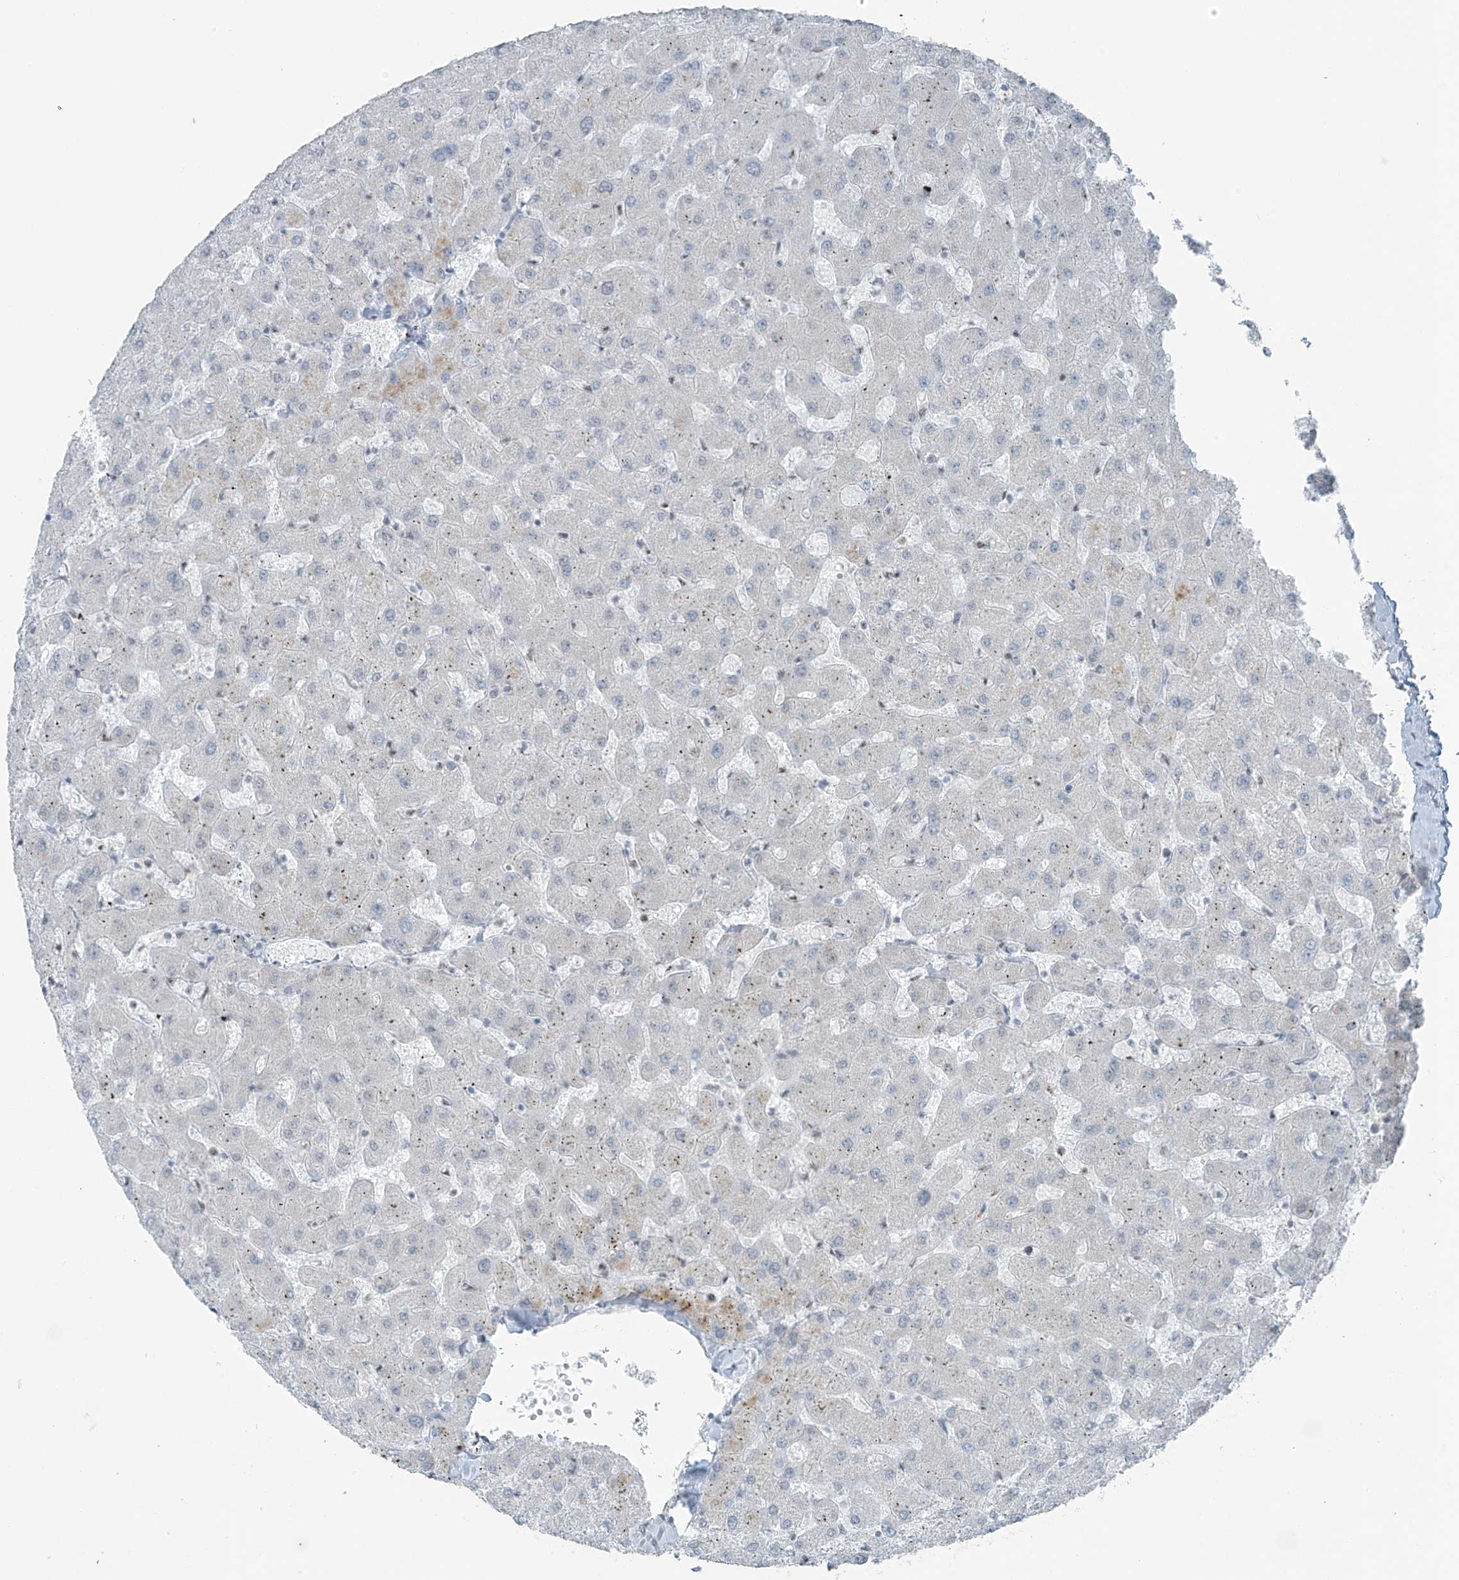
{"staining": {"intensity": "negative", "quantity": "none", "location": "none"}, "tissue": "liver", "cell_type": "Cholangiocytes", "image_type": "normal", "snomed": [{"axis": "morphology", "description": "Normal tissue, NOS"}, {"axis": "topography", "description": "Liver"}], "caption": "Histopathology image shows no significant protein staining in cholangiocytes of benign liver.", "gene": "WRNIP1", "patient": {"sex": "female", "age": 63}}